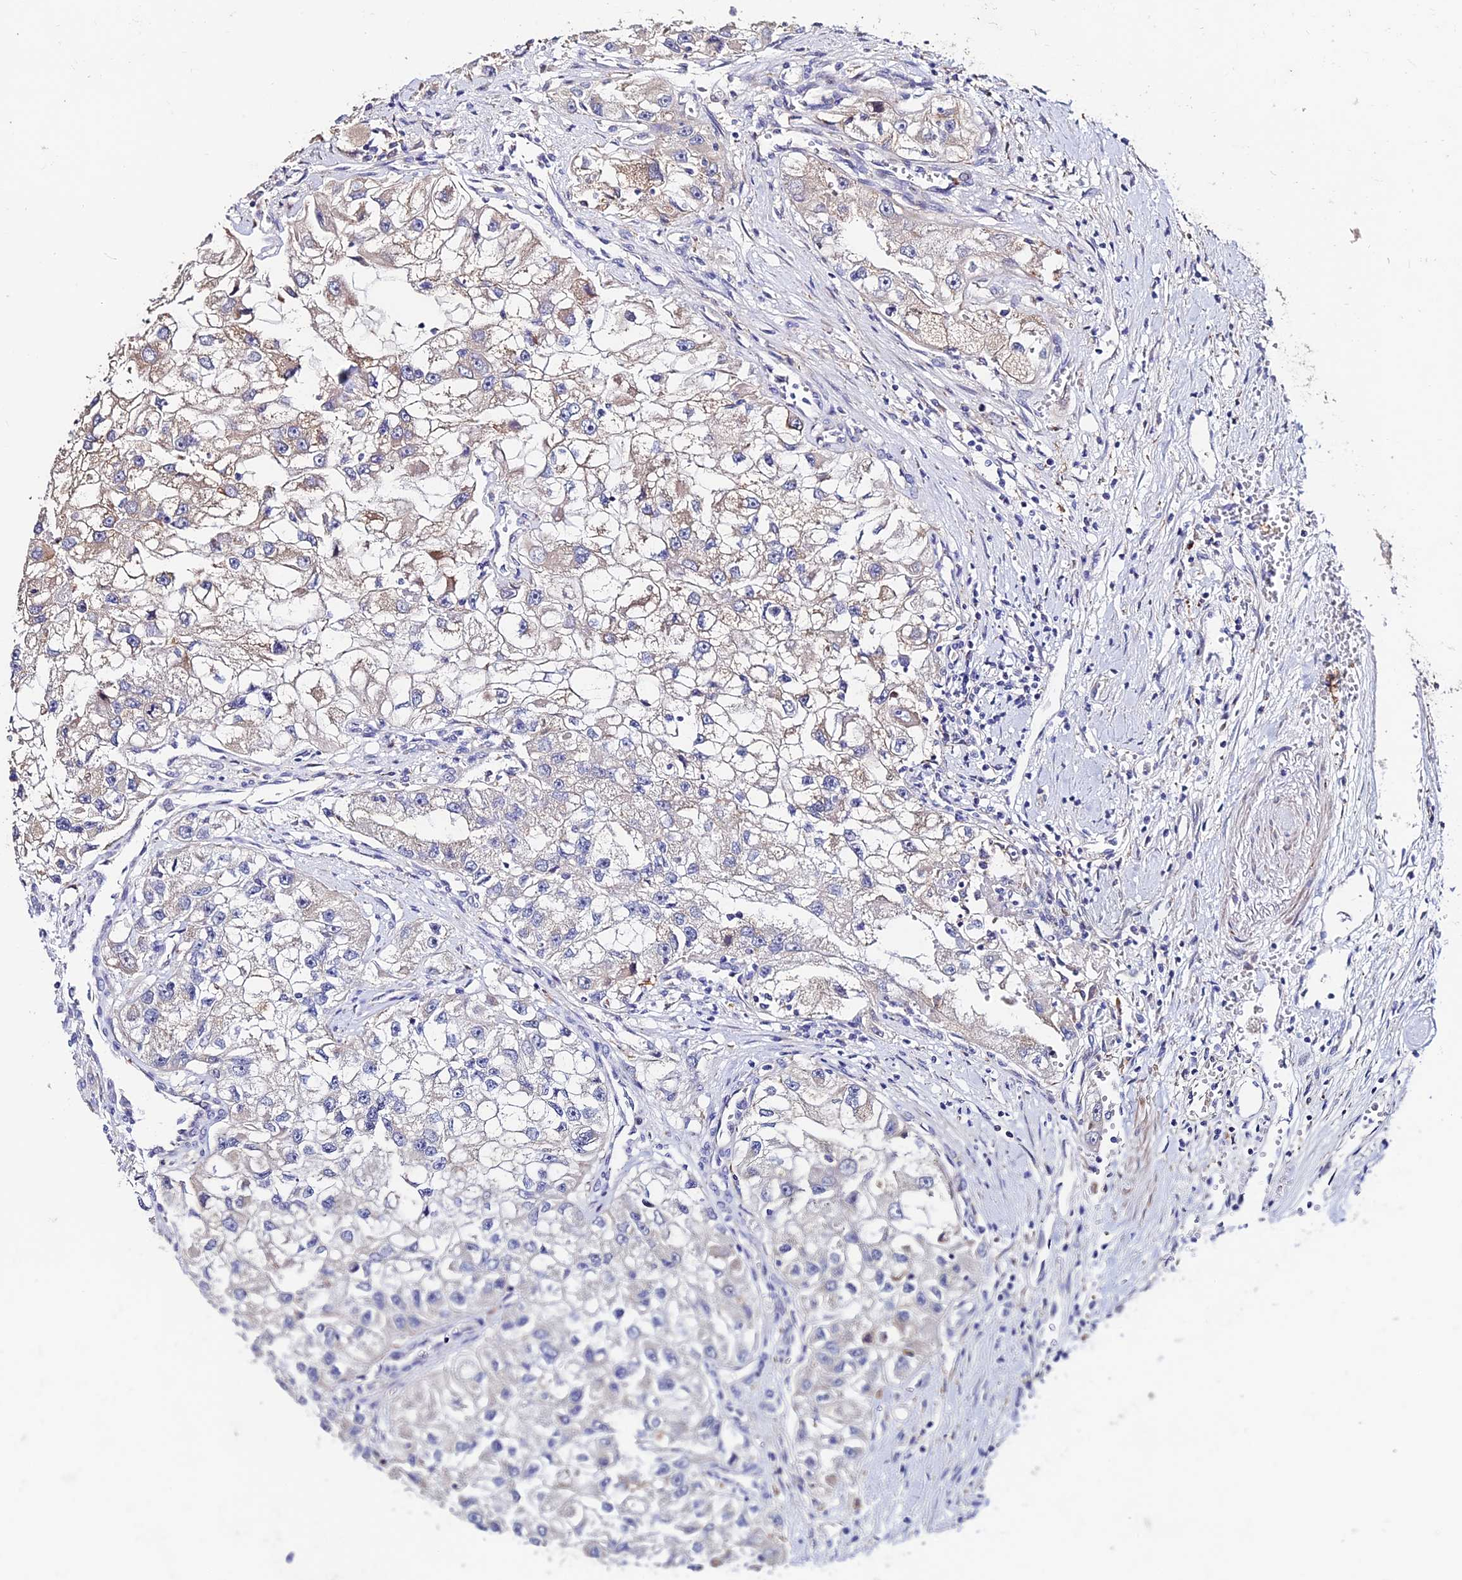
{"staining": {"intensity": "weak", "quantity": "<25%", "location": "cytoplasmic/membranous"}, "tissue": "renal cancer", "cell_type": "Tumor cells", "image_type": "cancer", "snomed": [{"axis": "morphology", "description": "Adenocarcinoma, NOS"}, {"axis": "topography", "description": "Kidney"}], "caption": "IHC of human adenocarcinoma (renal) shows no expression in tumor cells.", "gene": "ACTR5", "patient": {"sex": "male", "age": 63}}